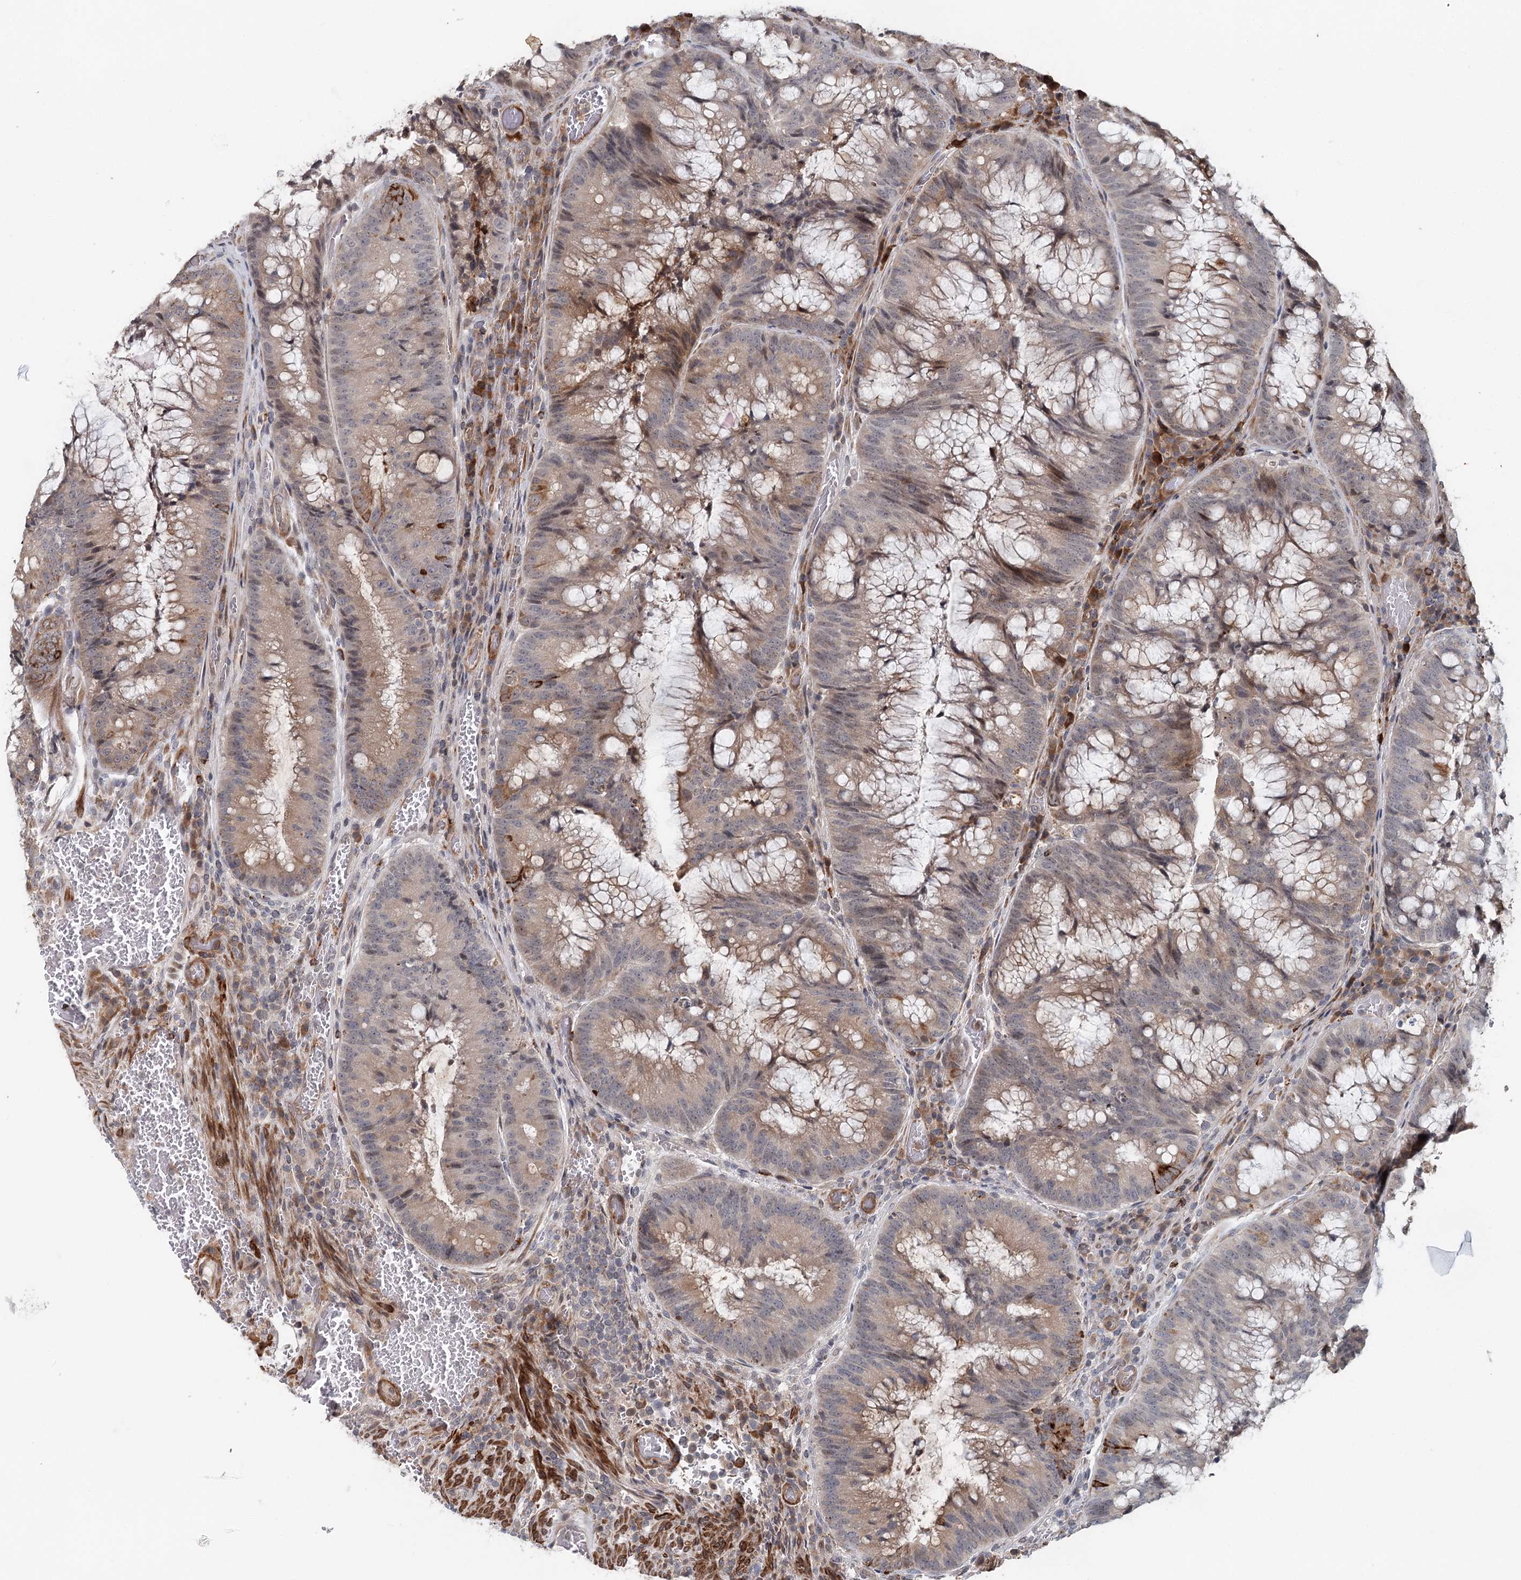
{"staining": {"intensity": "moderate", "quantity": "<25%", "location": "cytoplasmic/membranous"}, "tissue": "colorectal cancer", "cell_type": "Tumor cells", "image_type": "cancer", "snomed": [{"axis": "morphology", "description": "Adenocarcinoma, NOS"}, {"axis": "topography", "description": "Rectum"}], "caption": "The image reveals immunohistochemical staining of colorectal adenocarcinoma. There is moderate cytoplasmic/membranous expression is present in approximately <25% of tumor cells.", "gene": "RNF111", "patient": {"sex": "male", "age": 69}}